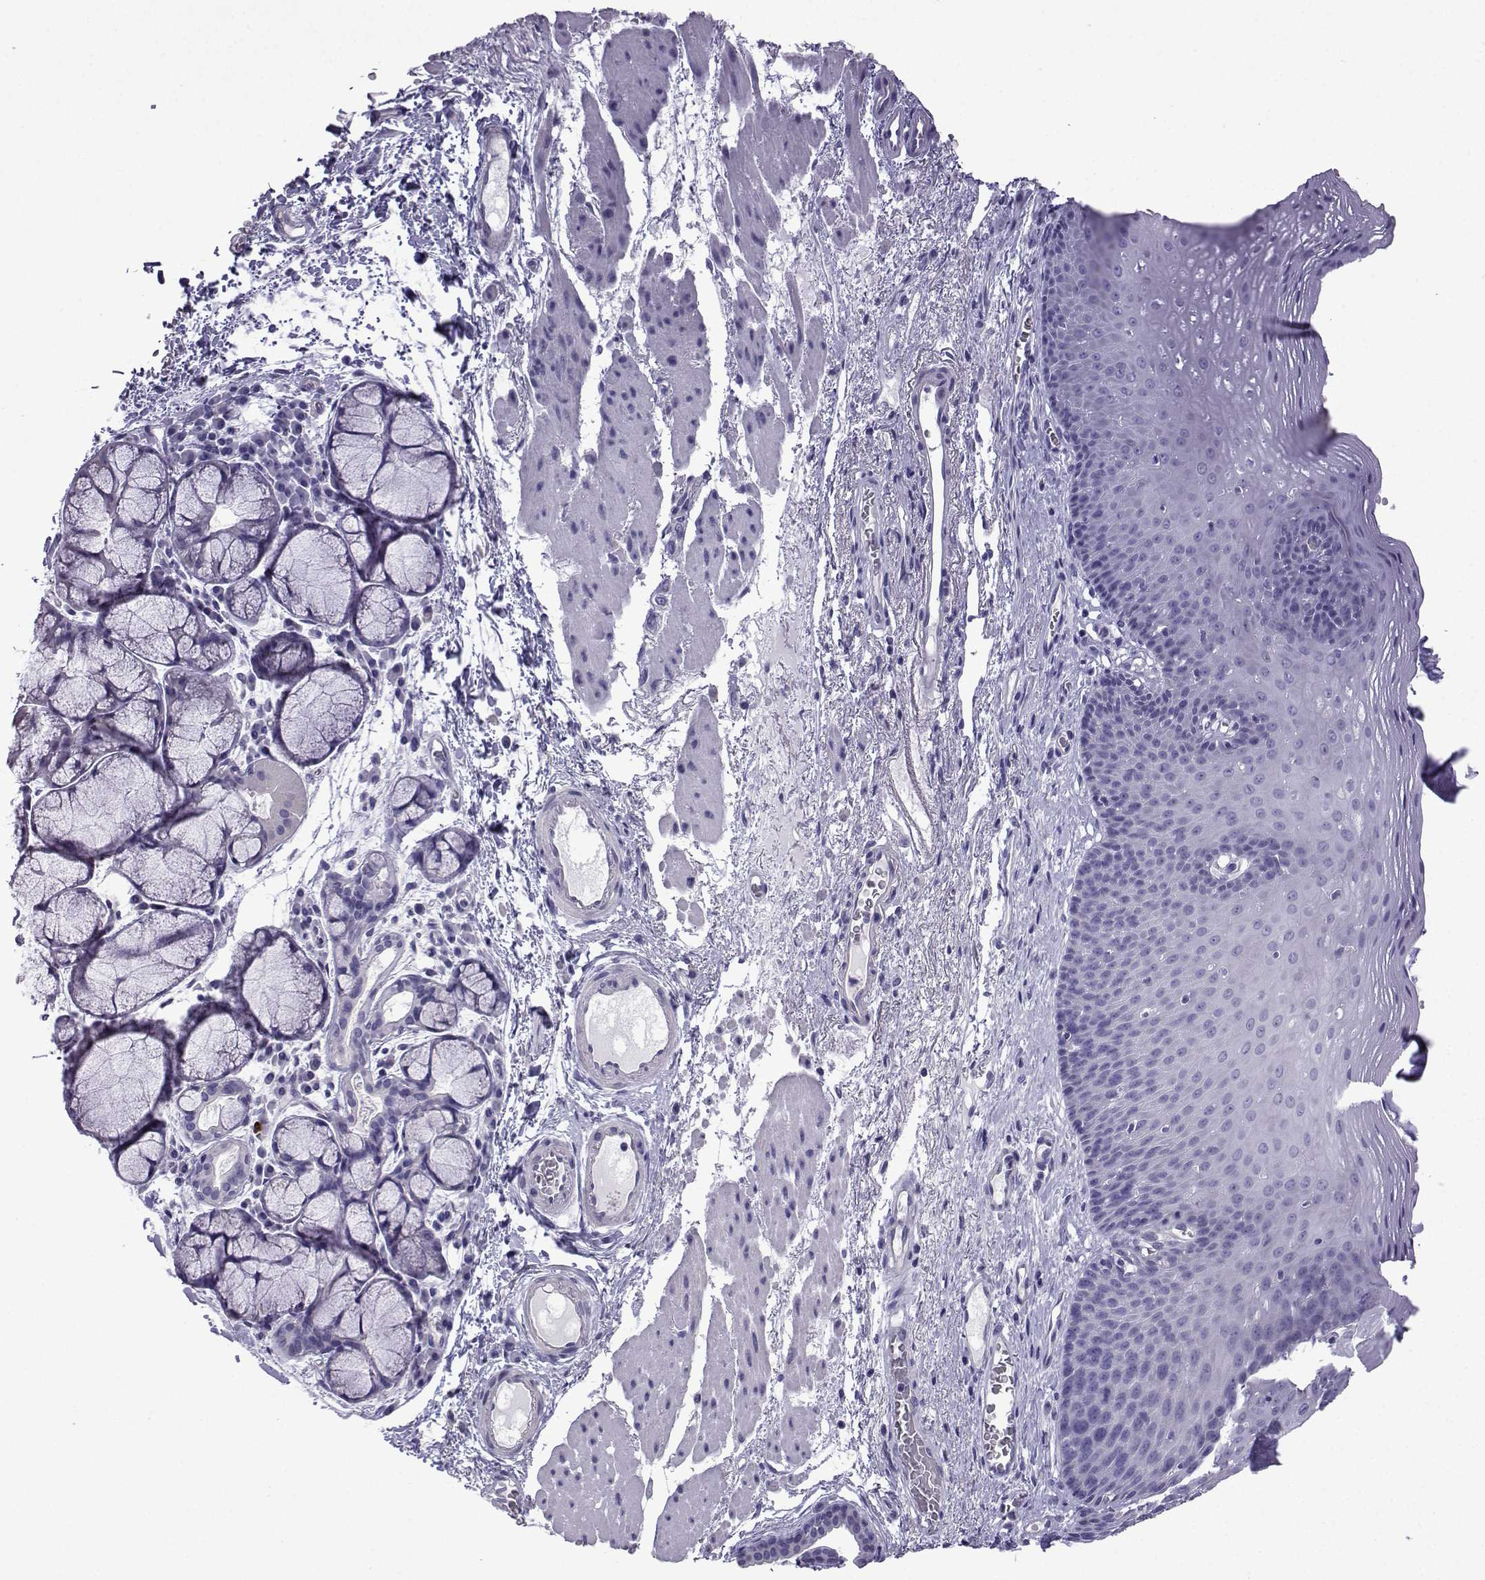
{"staining": {"intensity": "negative", "quantity": "none", "location": "none"}, "tissue": "esophagus", "cell_type": "Squamous epithelial cells", "image_type": "normal", "snomed": [{"axis": "morphology", "description": "Normal tissue, NOS"}, {"axis": "topography", "description": "Esophagus"}], "caption": "Immunohistochemistry (IHC) image of unremarkable human esophagus stained for a protein (brown), which reveals no positivity in squamous epithelial cells.", "gene": "CFAP70", "patient": {"sex": "male", "age": 76}}